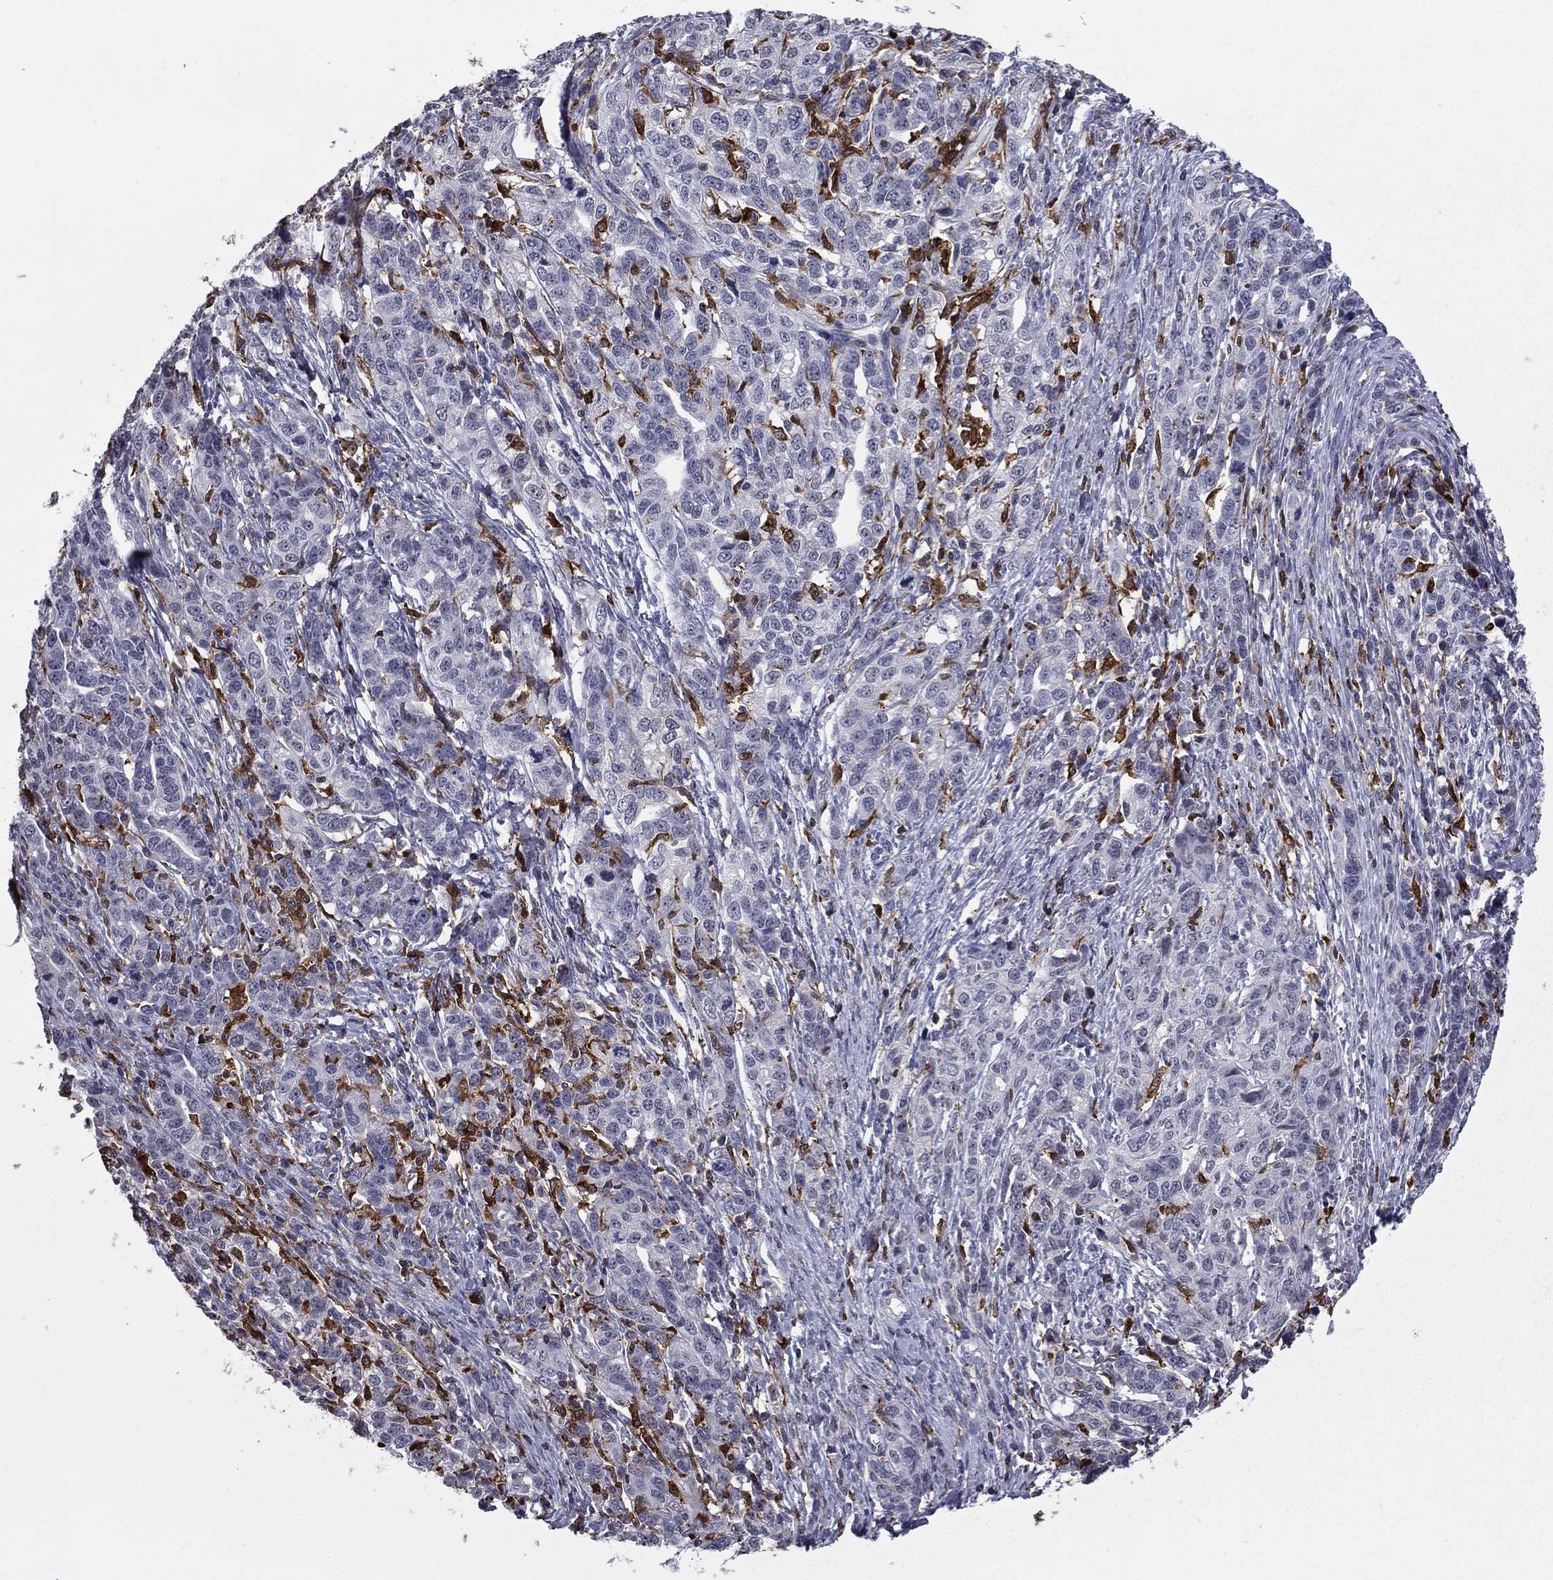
{"staining": {"intensity": "negative", "quantity": "none", "location": "none"}, "tissue": "ovarian cancer", "cell_type": "Tumor cells", "image_type": "cancer", "snomed": [{"axis": "morphology", "description": "Cystadenocarcinoma, serous, NOS"}, {"axis": "topography", "description": "Ovary"}], "caption": "IHC of human ovarian cancer reveals no staining in tumor cells.", "gene": "PLCB2", "patient": {"sex": "female", "age": 71}}